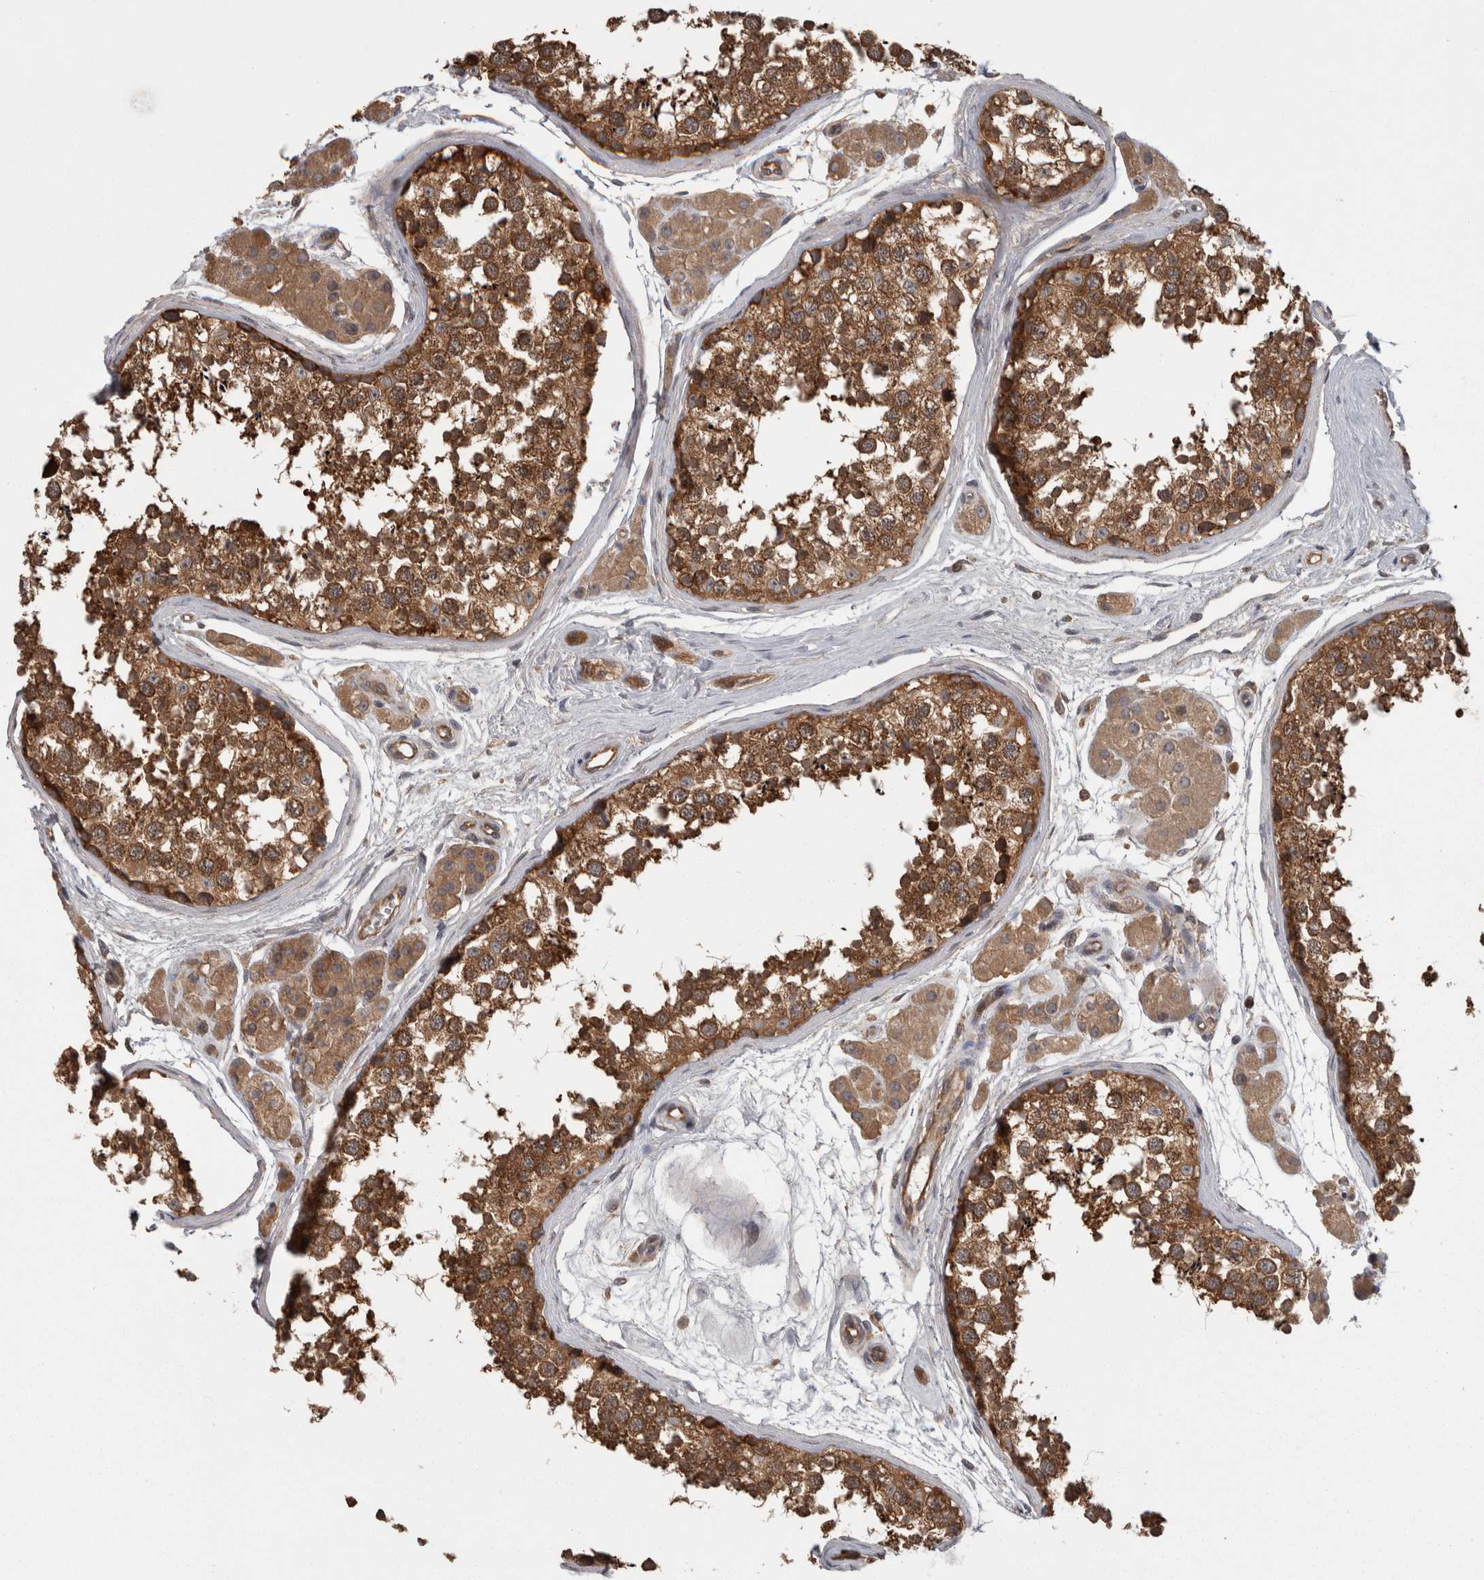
{"staining": {"intensity": "strong", "quantity": ">75%", "location": "cytoplasmic/membranous"}, "tissue": "testis", "cell_type": "Cells in seminiferous ducts", "image_type": "normal", "snomed": [{"axis": "morphology", "description": "Normal tissue, NOS"}, {"axis": "topography", "description": "Testis"}], "caption": "A brown stain highlights strong cytoplasmic/membranous positivity of a protein in cells in seminiferous ducts of benign human testis. Nuclei are stained in blue.", "gene": "SMCR8", "patient": {"sex": "male", "age": 56}}